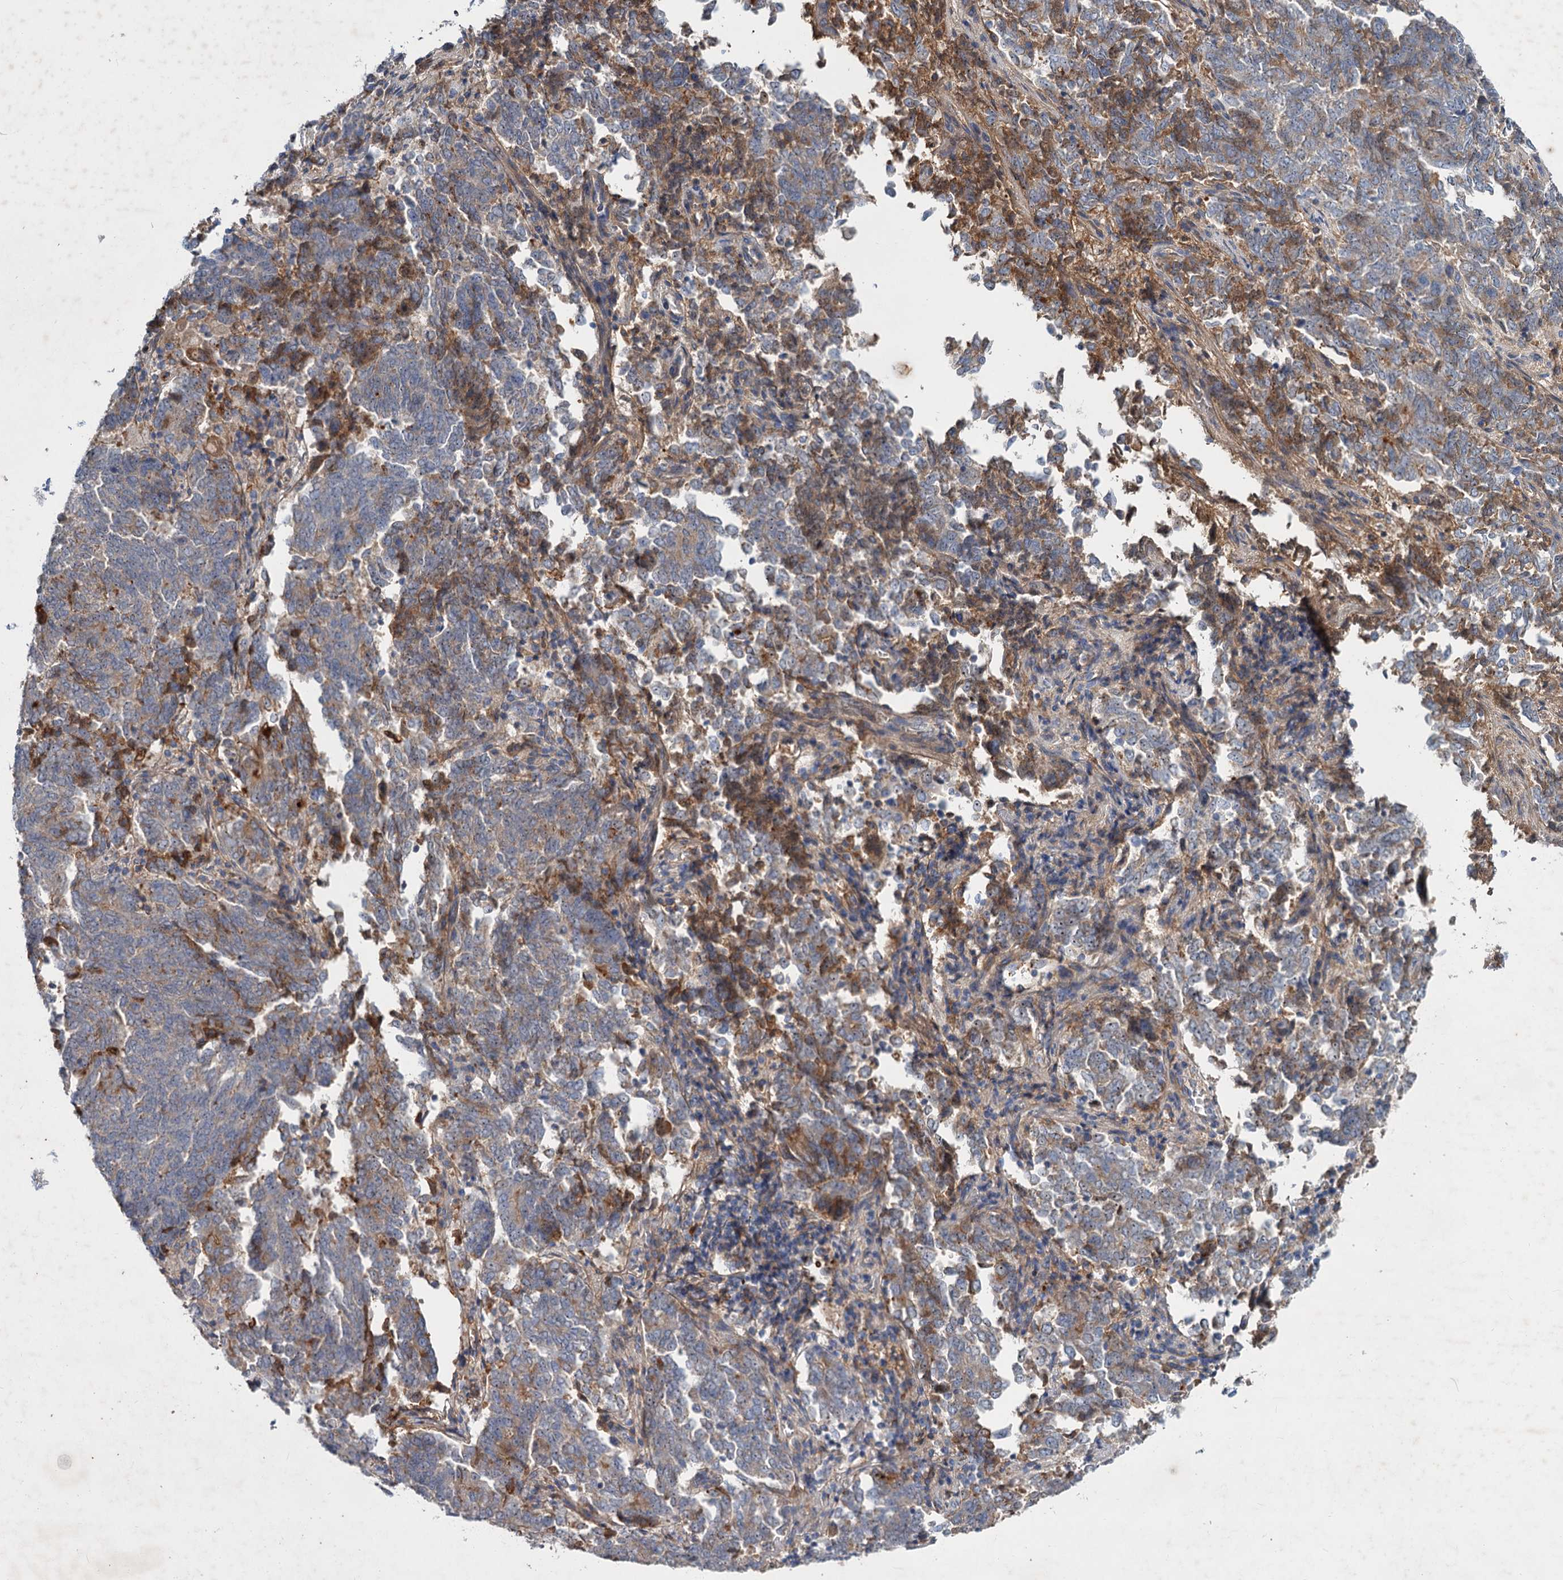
{"staining": {"intensity": "moderate", "quantity": "25%-75%", "location": "cytoplasmic/membranous"}, "tissue": "endometrial cancer", "cell_type": "Tumor cells", "image_type": "cancer", "snomed": [{"axis": "morphology", "description": "Adenocarcinoma, NOS"}, {"axis": "topography", "description": "Endometrium"}], "caption": "IHC (DAB) staining of endometrial cancer (adenocarcinoma) displays moderate cytoplasmic/membranous protein staining in approximately 25%-75% of tumor cells. Nuclei are stained in blue.", "gene": "CHRD", "patient": {"sex": "female", "age": 80}}